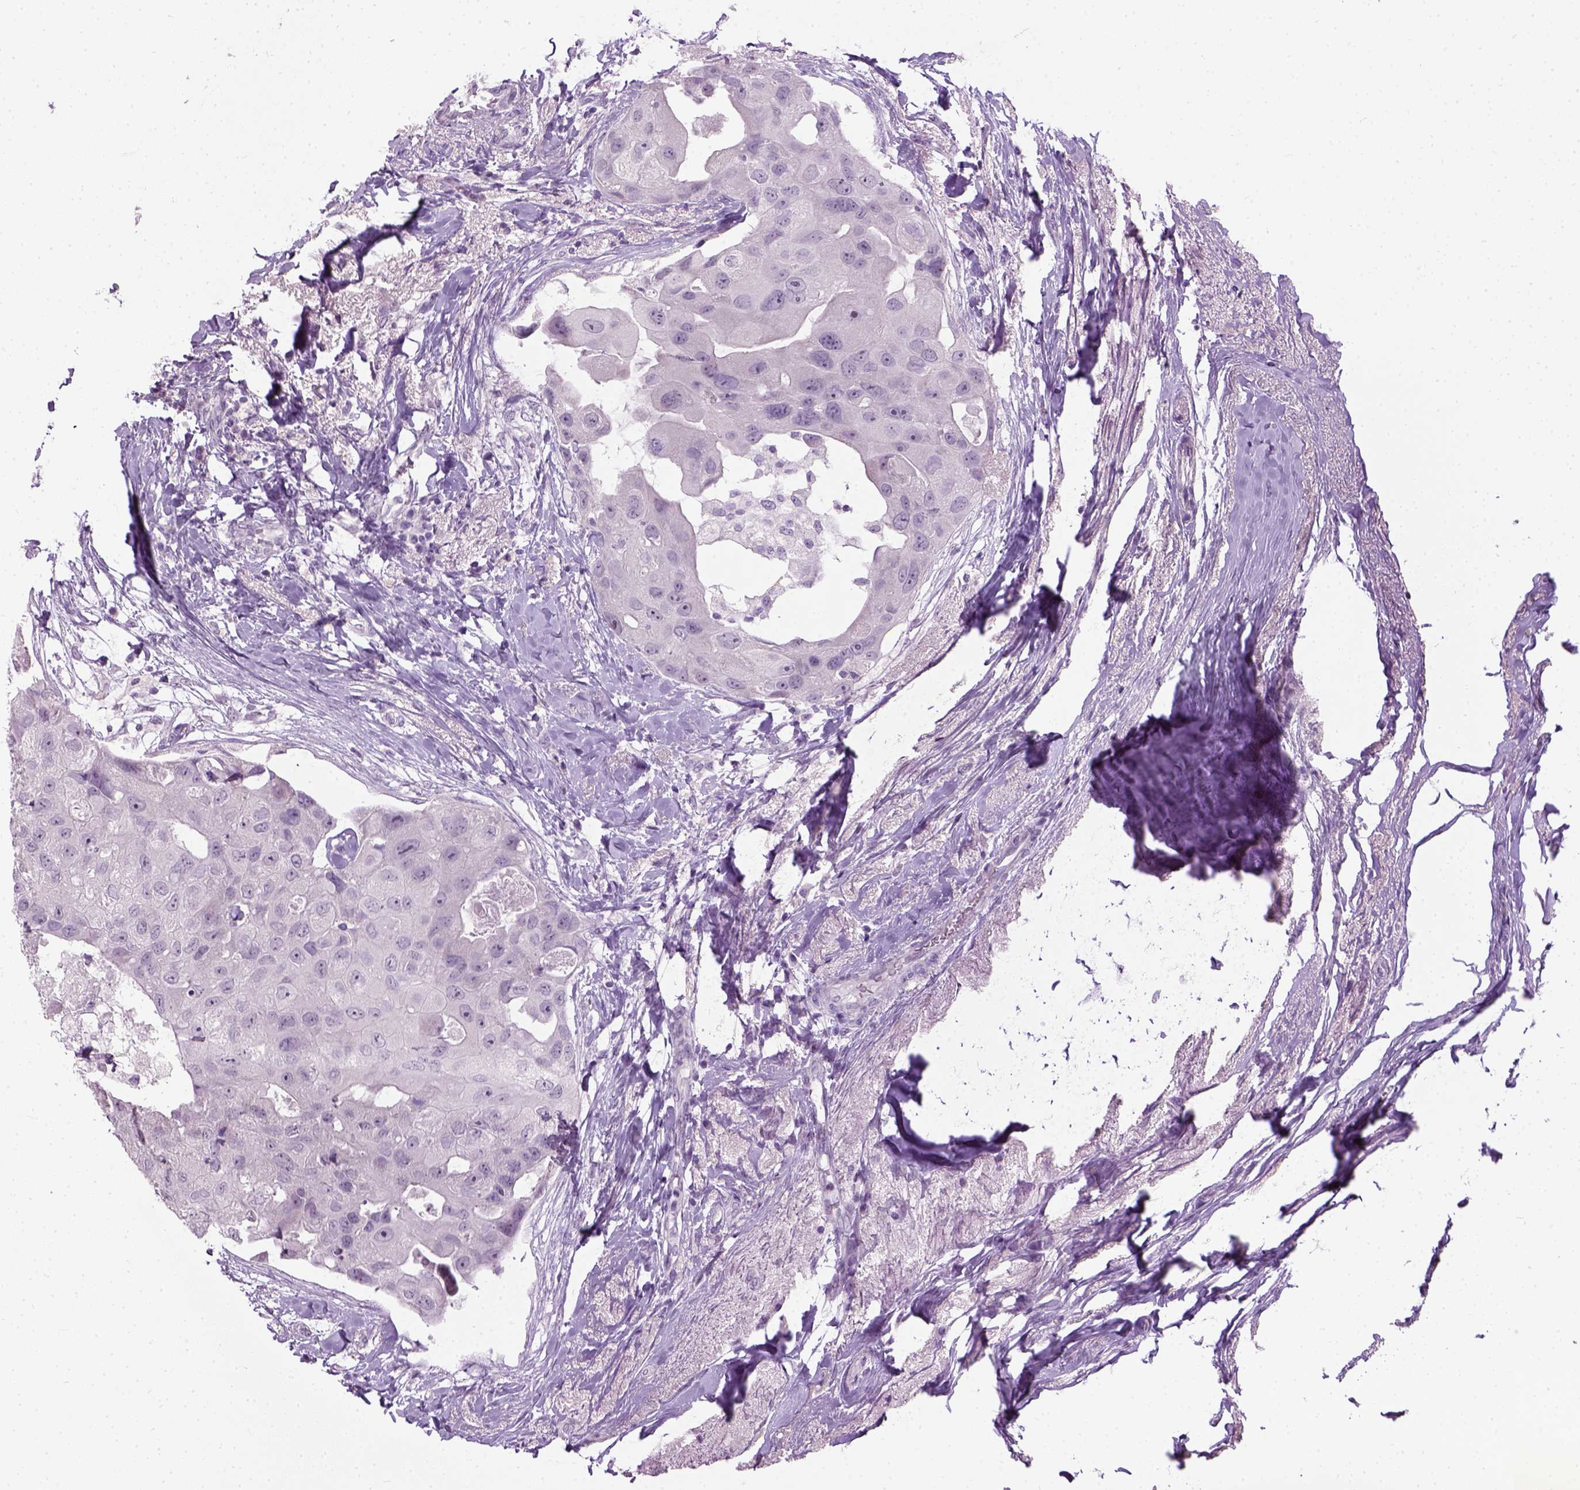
{"staining": {"intensity": "negative", "quantity": "none", "location": "none"}, "tissue": "breast cancer", "cell_type": "Tumor cells", "image_type": "cancer", "snomed": [{"axis": "morphology", "description": "Duct carcinoma"}, {"axis": "topography", "description": "Breast"}], "caption": "Human infiltrating ductal carcinoma (breast) stained for a protein using immunohistochemistry (IHC) displays no expression in tumor cells.", "gene": "GABRB2", "patient": {"sex": "female", "age": 43}}